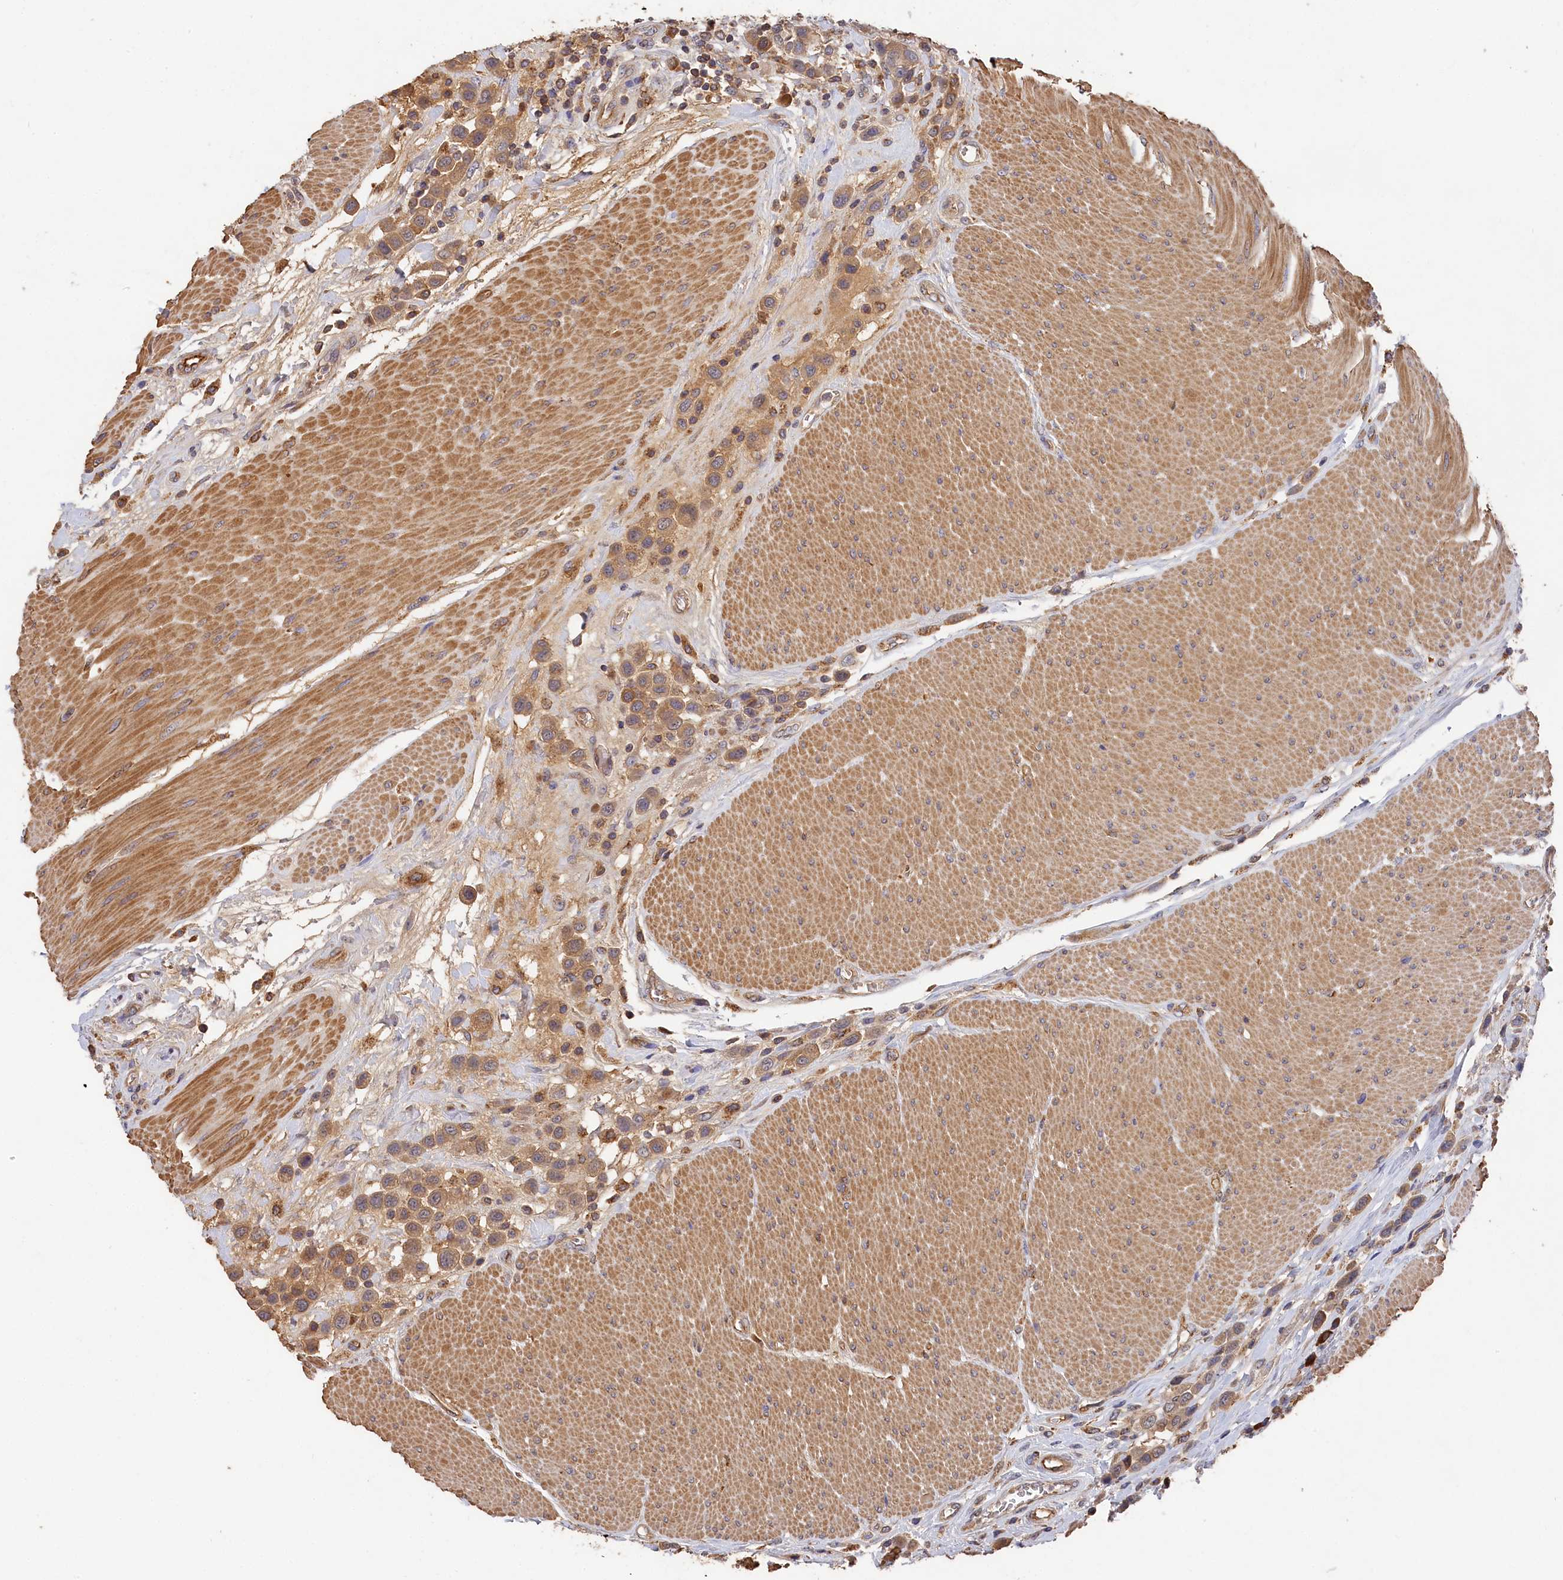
{"staining": {"intensity": "moderate", "quantity": ">75%", "location": "cytoplasmic/membranous"}, "tissue": "urothelial cancer", "cell_type": "Tumor cells", "image_type": "cancer", "snomed": [{"axis": "morphology", "description": "Urothelial carcinoma, High grade"}, {"axis": "topography", "description": "Urinary bladder"}], "caption": "Tumor cells exhibit medium levels of moderate cytoplasmic/membranous expression in about >75% of cells in human high-grade urothelial carcinoma.", "gene": "DHRS11", "patient": {"sex": "male", "age": 50}}